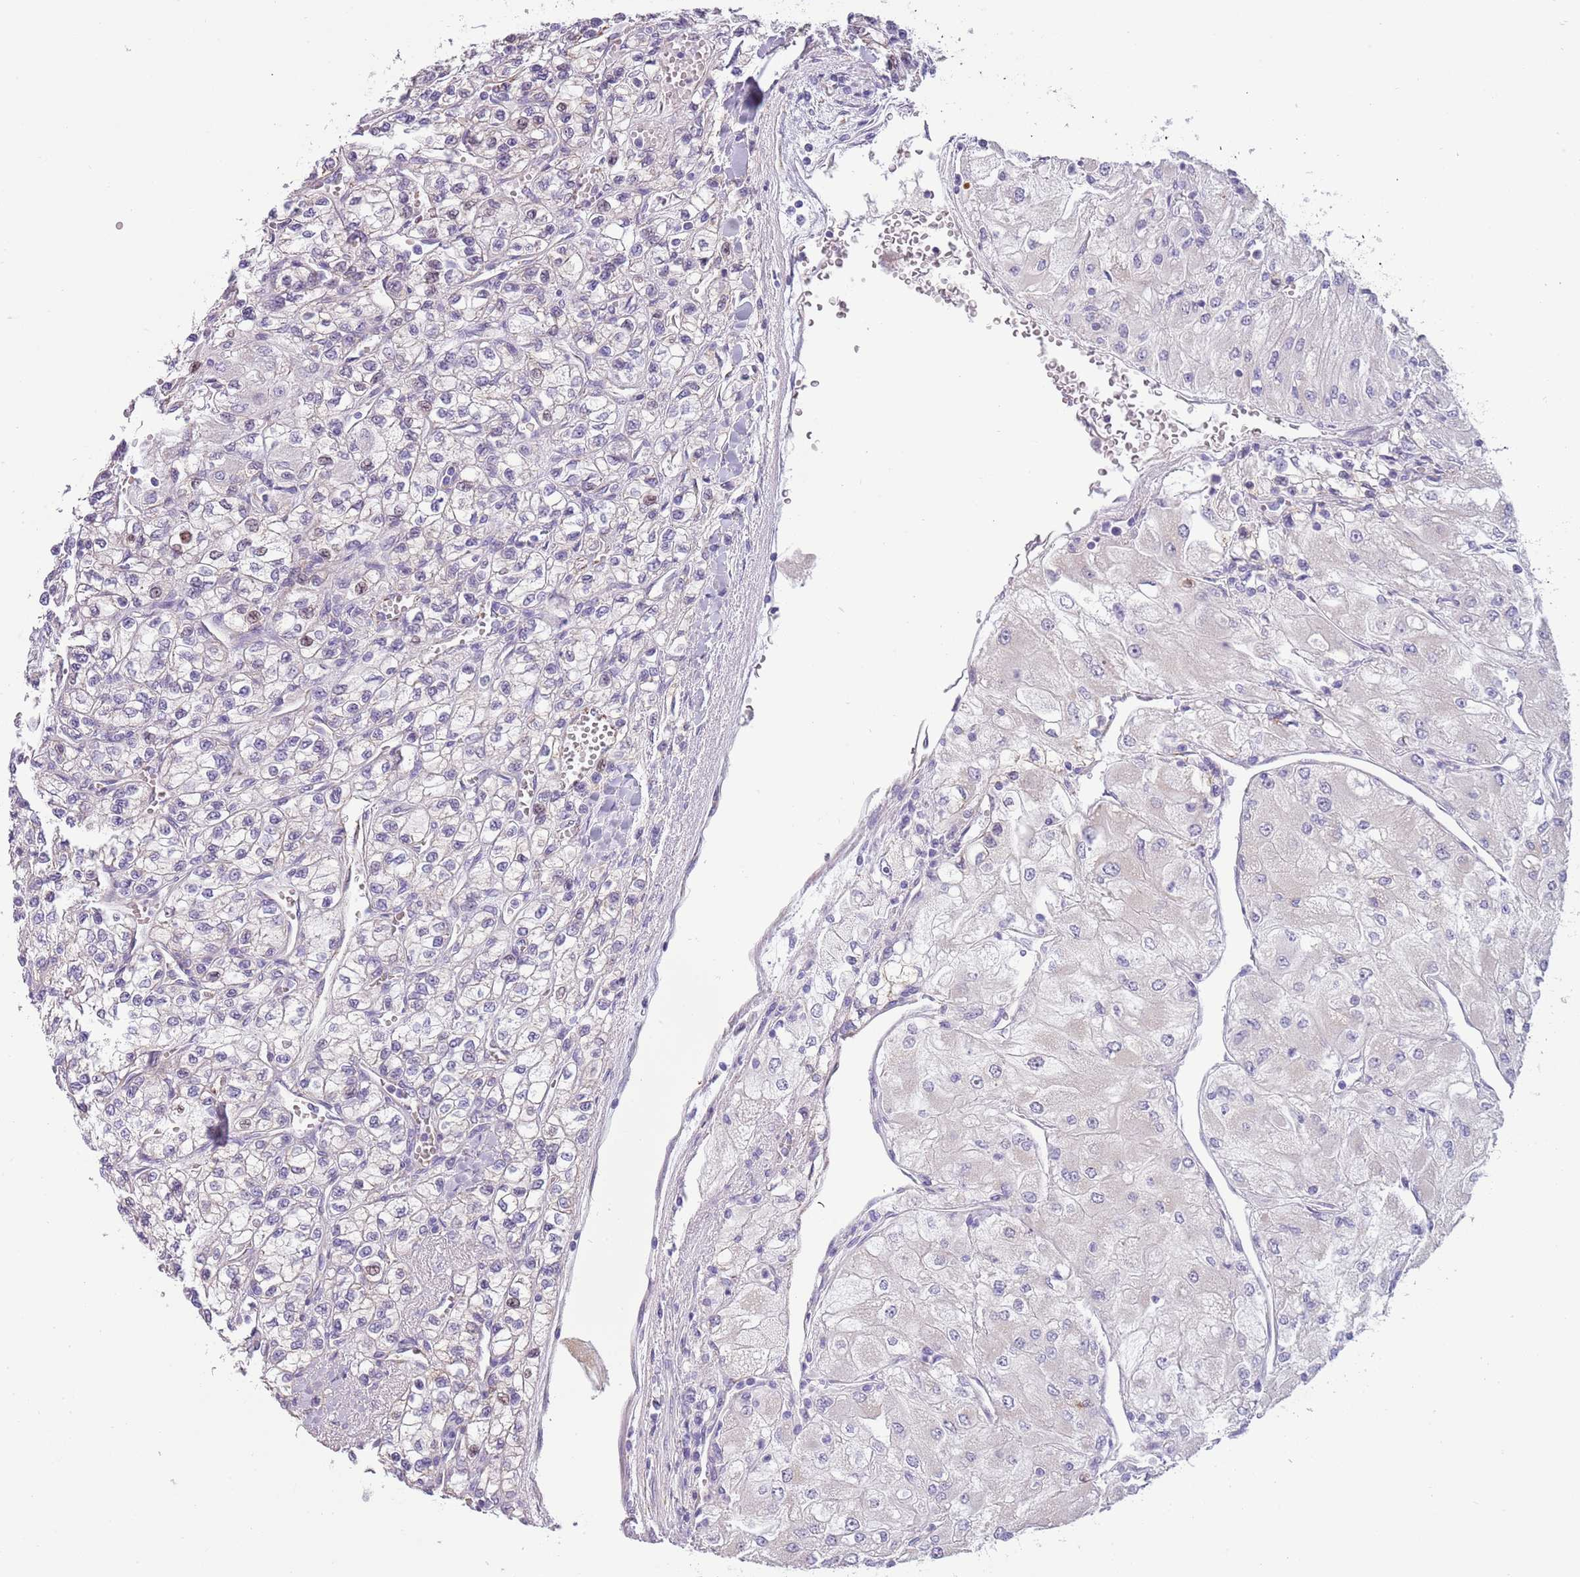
{"staining": {"intensity": "negative", "quantity": "none", "location": "none"}, "tissue": "renal cancer", "cell_type": "Tumor cells", "image_type": "cancer", "snomed": [{"axis": "morphology", "description": "Adenocarcinoma, NOS"}, {"axis": "topography", "description": "Kidney"}], "caption": "High magnification brightfield microscopy of adenocarcinoma (renal) stained with DAB (brown) and counterstained with hematoxylin (blue): tumor cells show no significant positivity. (DAB immunohistochemistry with hematoxylin counter stain).", "gene": "RNF222", "patient": {"sex": "male", "age": 80}}